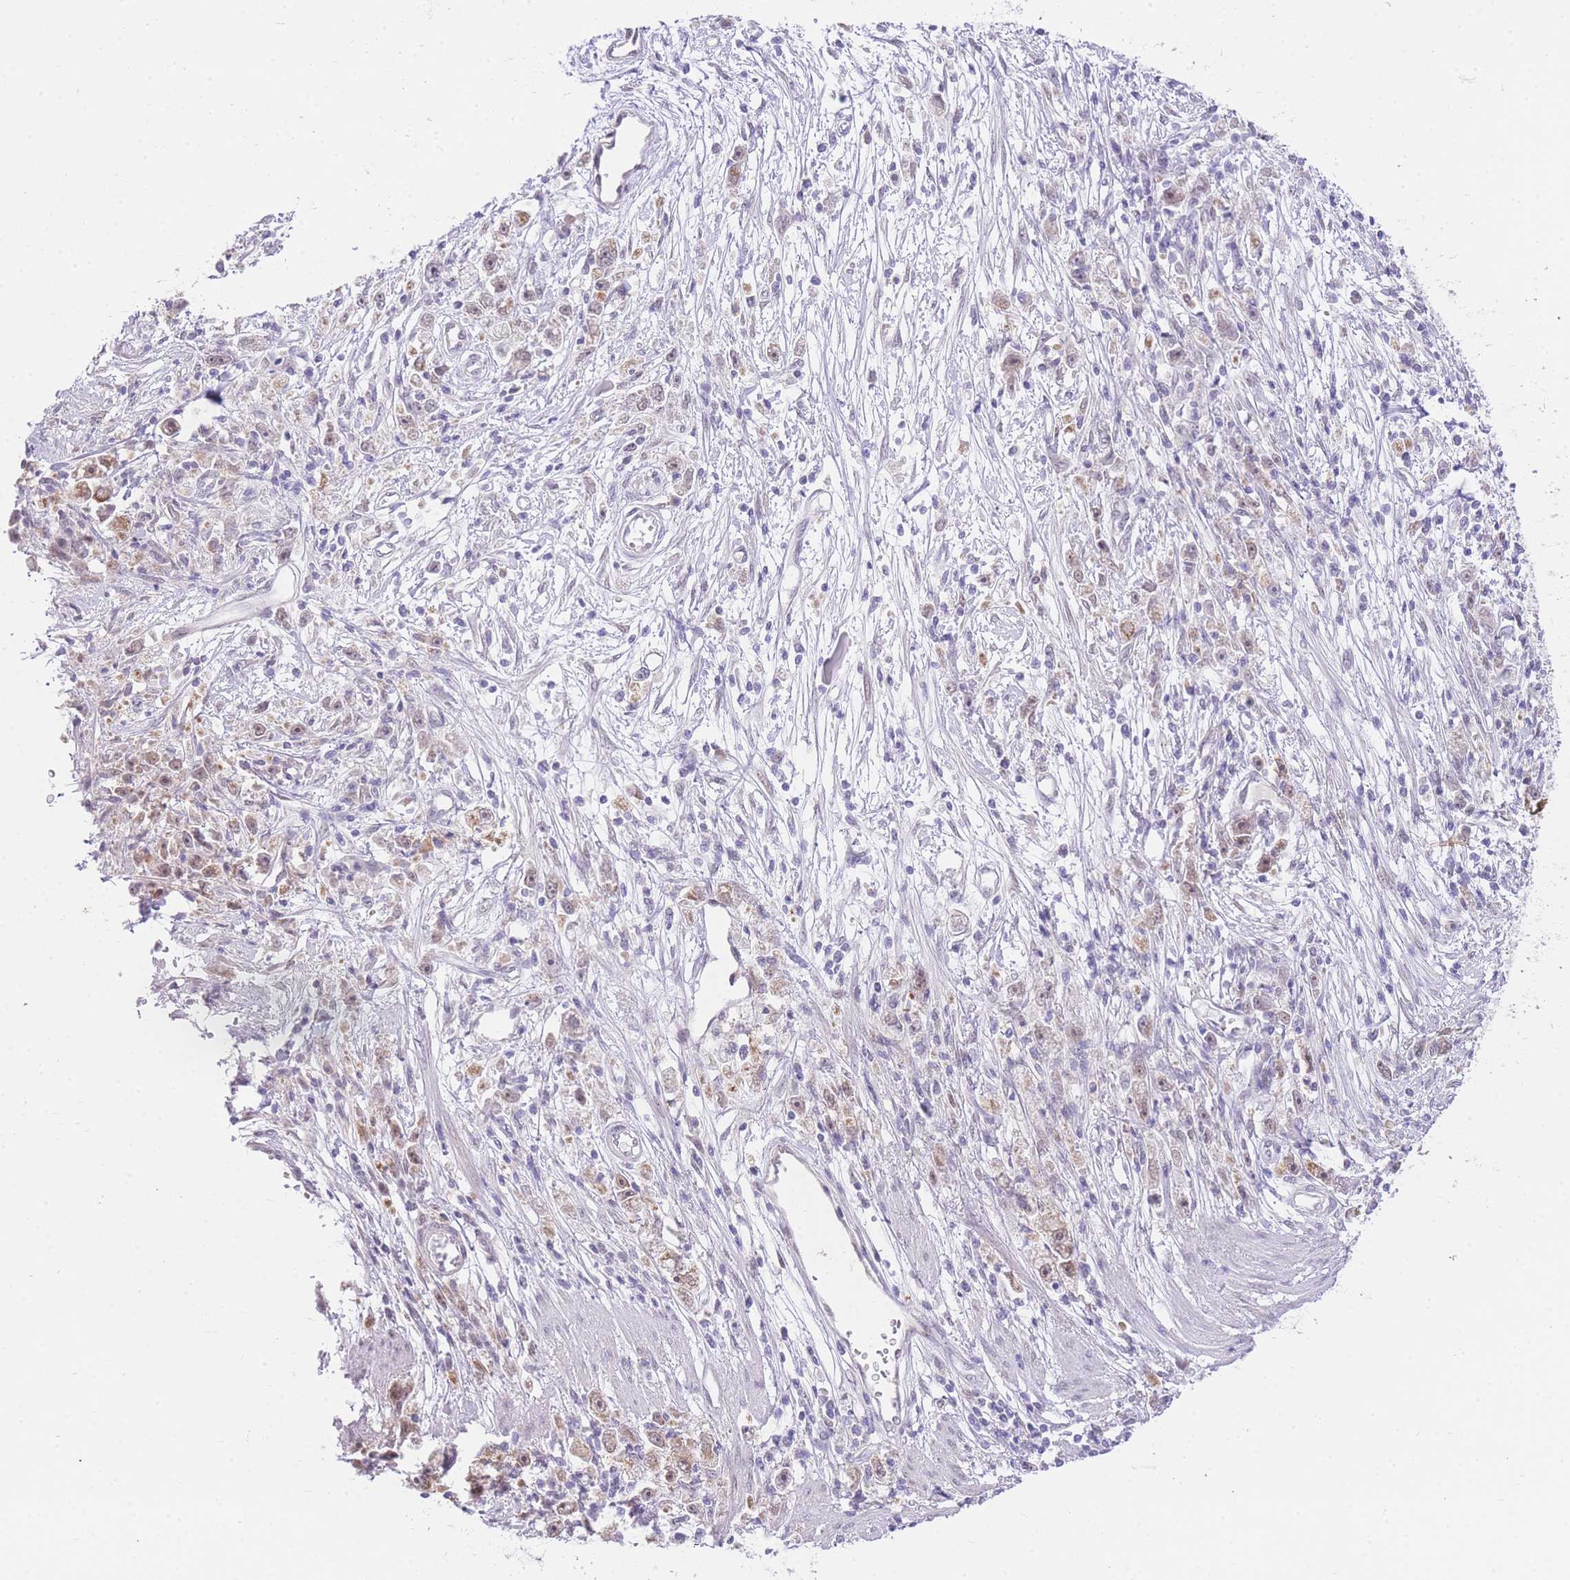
{"staining": {"intensity": "weak", "quantity": ">75%", "location": "nuclear"}, "tissue": "stomach cancer", "cell_type": "Tumor cells", "image_type": "cancer", "snomed": [{"axis": "morphology", "description": "Adenocarcinoma, NOS"}, {"axis": "topography", "description": "Stomach"}], "caption": "The histopathology image demonstrates immunohistochemical staining of stomach cancer. There is weak nuclear positivity is present in about >75% of tumor cells.", "gene": "UBXN7", "patient": {"sex": "female", "age": 59}}